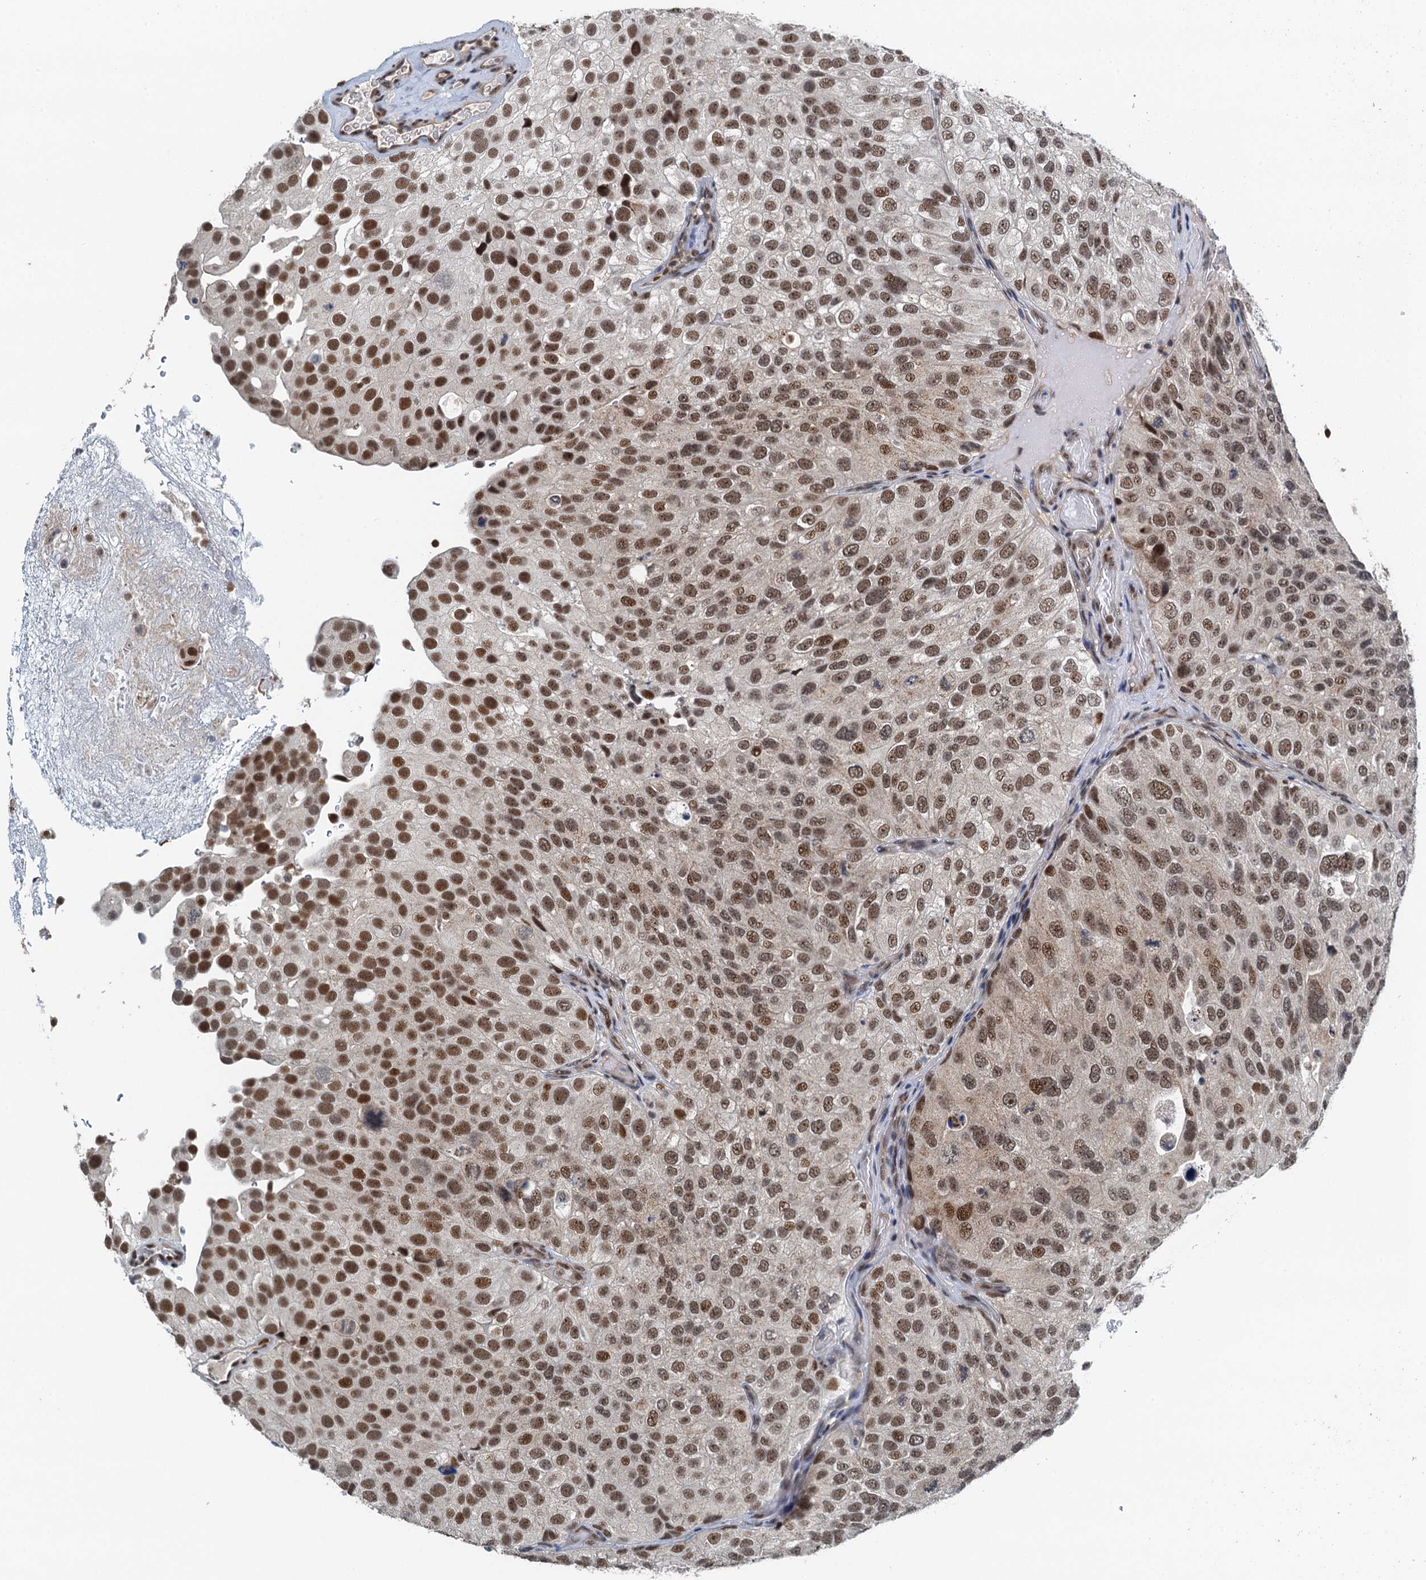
{"staining": {"intensity": "strong", "quantity": ">75%", "location": "nuclear"}, "tissue": "urothelial cancer", "cell_type": "Tumor cells", "image_type": "cancer", "snomed": [{"axis": "morphology", "description": "Urothelial carcinoma, Low grade"}, {"axis": "topography", "description": "Urinary bladder"}], "caption": "A brown stain highlights strong nuclear expression of a protein in human low-grade urothelial carcinoma tumor cells. The staining is performed using DAB (3,3'-diaminobenzidine) brown chromogen to label protein expression. The nuclei are counter-stained blue using hematoxylin.", "gene": "MTA3", "patient": {"sex": "male", "age": 78}}